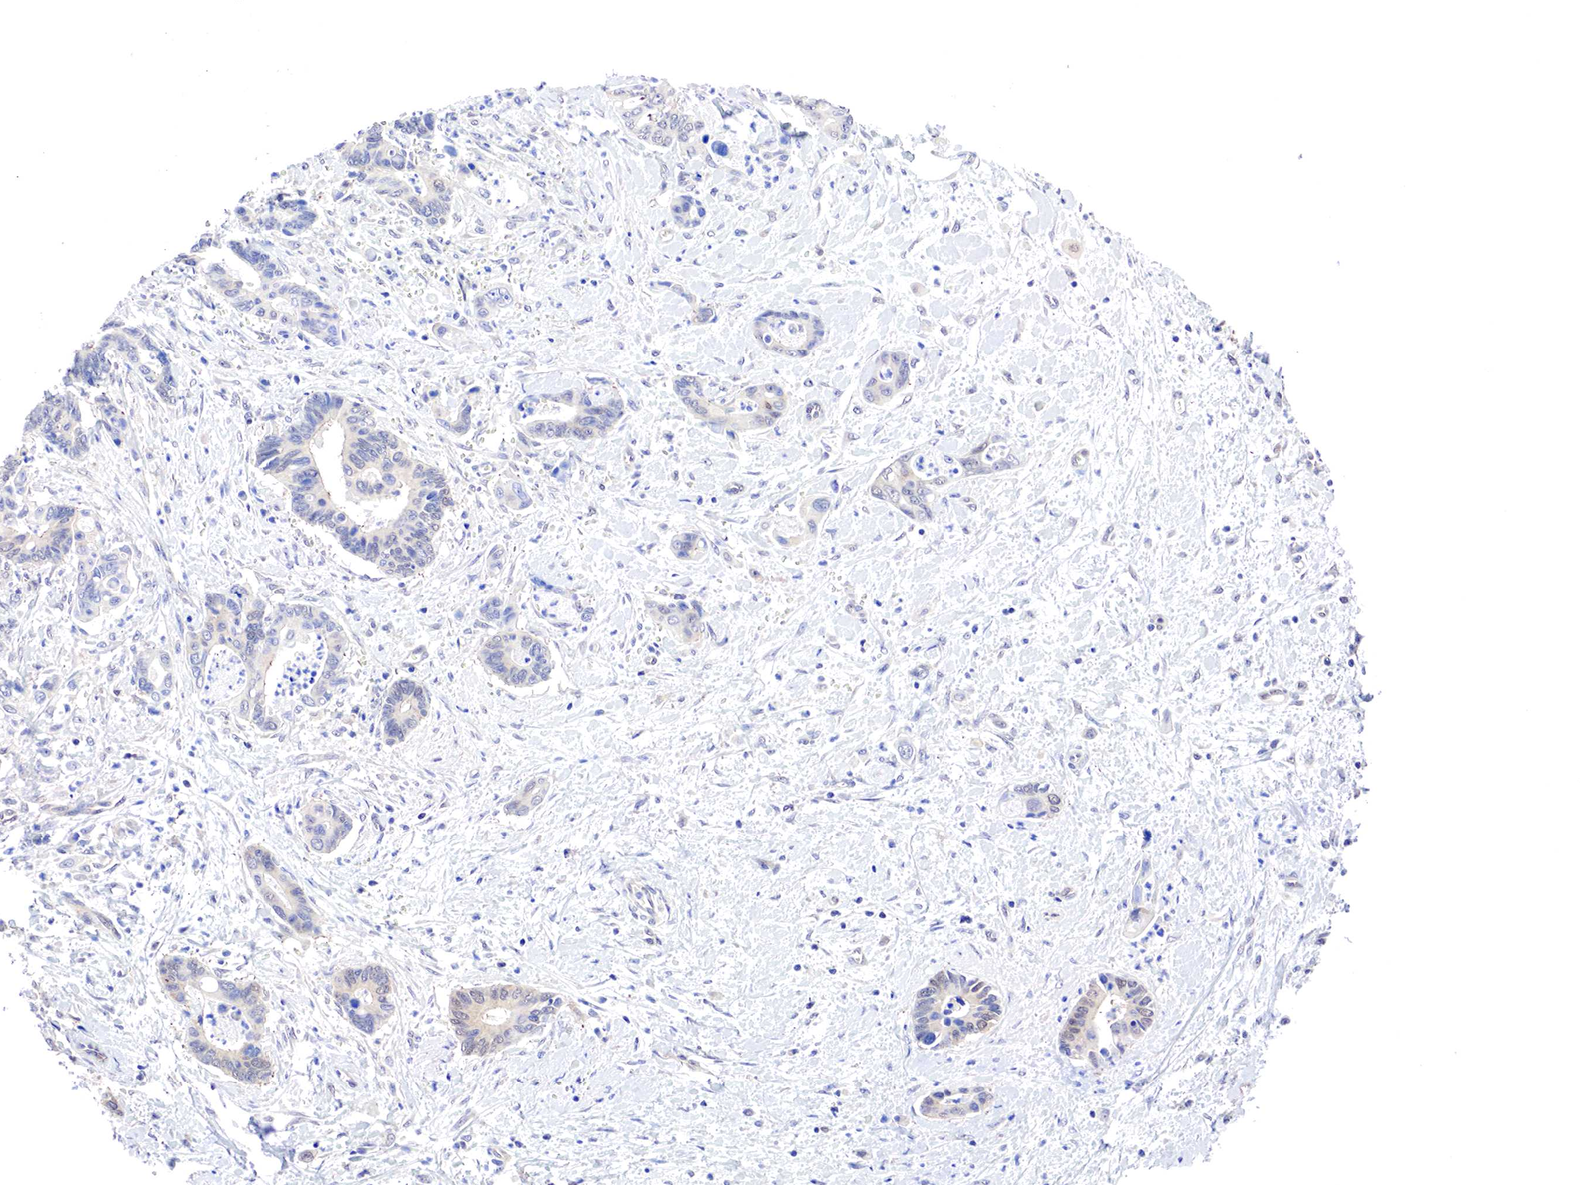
{"staining": {"intensity": "weak", "quantity": "25%-75%", "location": "cytoplasmic/membranous,nuclear"}, "tissue": "pancreatic cancer", "cell_type": "Tumor cells", "image_type": "cancer", "snomed": [{"axis": "morphology", "description": "Adenocarcinoma, NOS"}, {"axis": "topography", "description": "Pancreas"}], "caption": "Pancreatic cancer stained with DAB IHC shows low levels of weak cytoplasmic/membranous and nuclear expression in approximately 25%-75% of tumor cells. (IHC, brightfield microscopy, high magnification).", "gene": "PABIR2", "patient": {"sex": "female", "age": 70}}